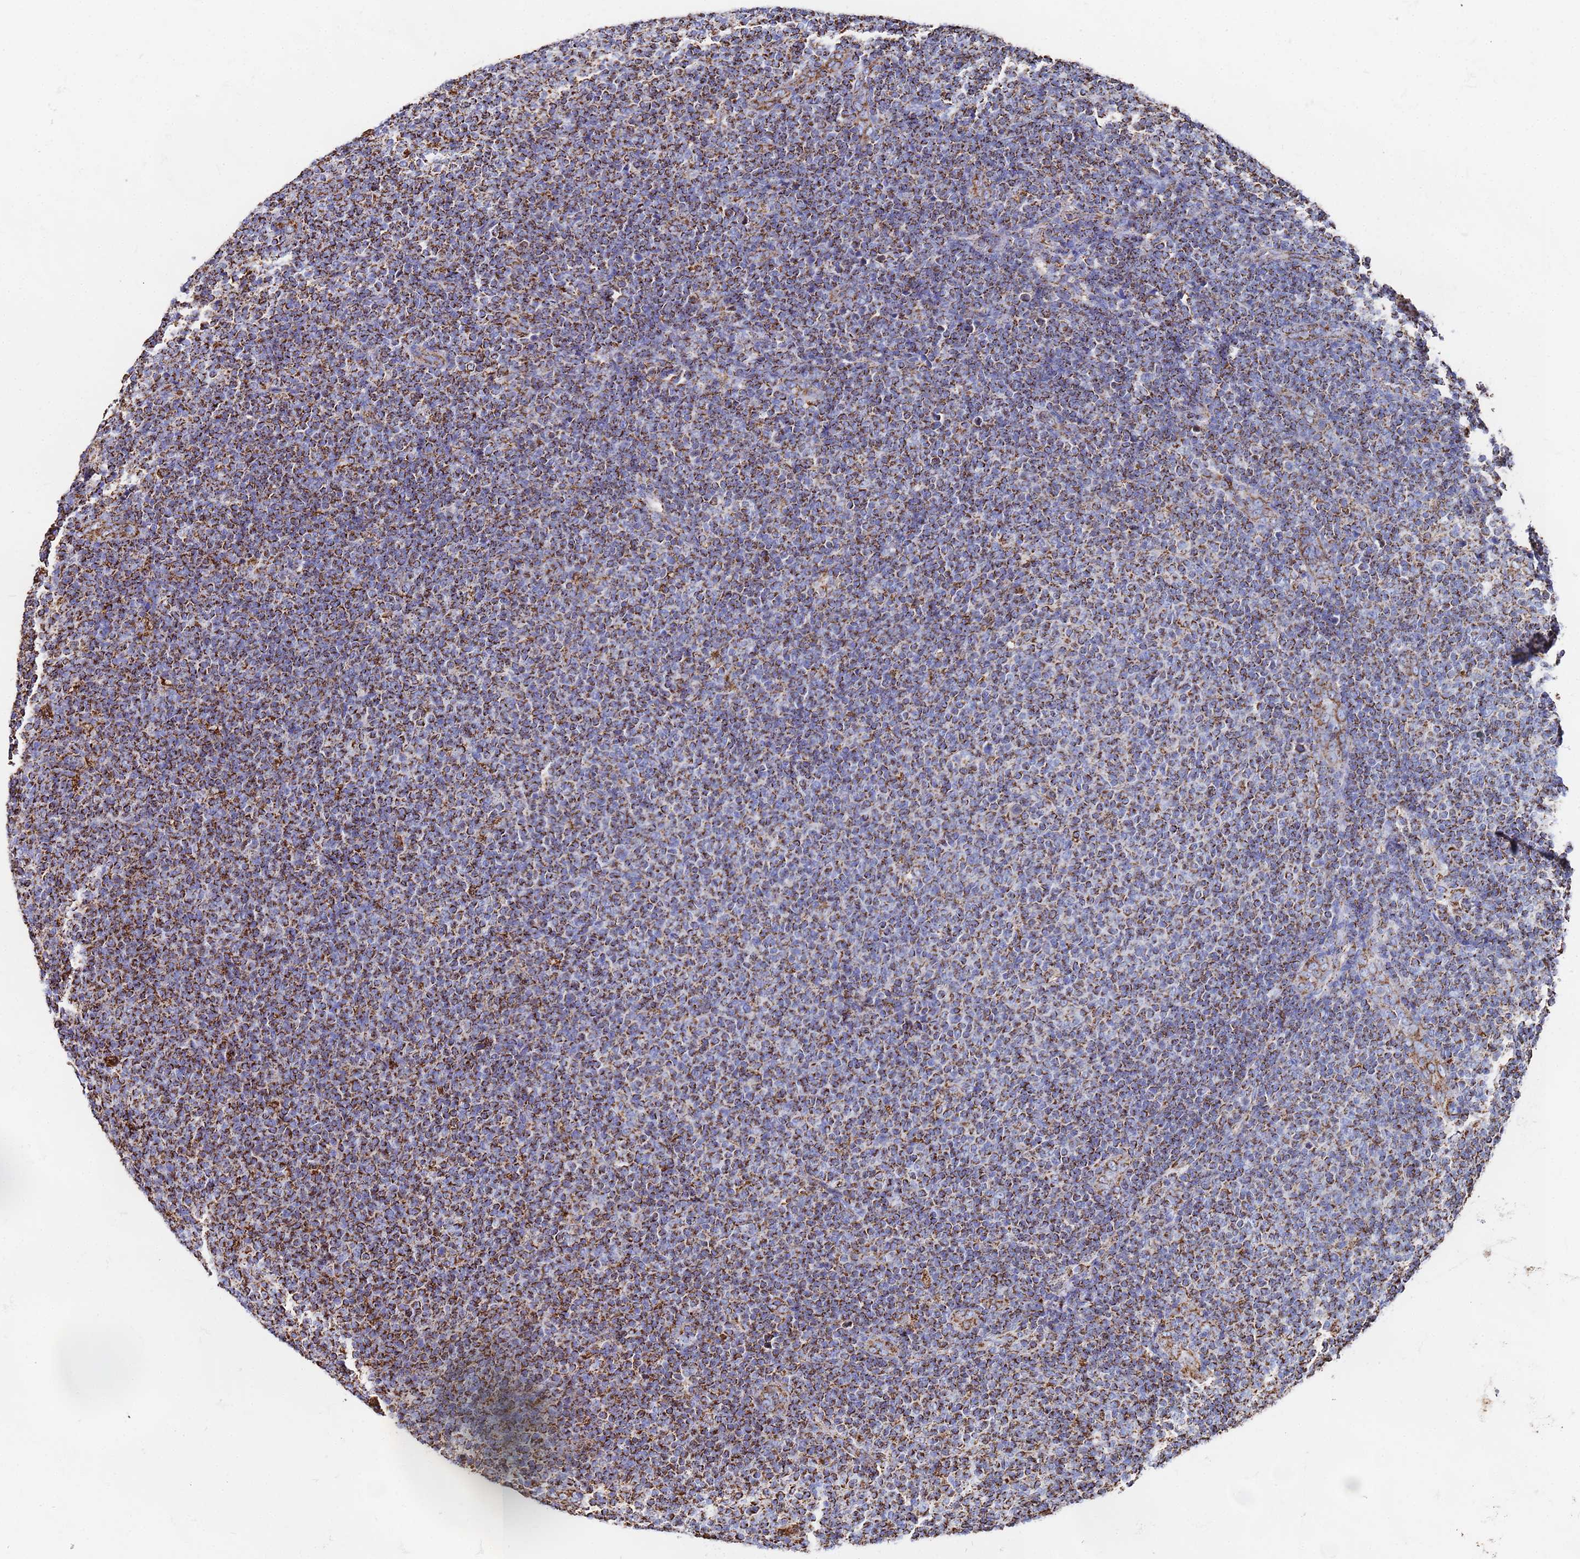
{"staining": {"intensity": "strong", "quantity": "25%-75%", "location": "cytoplasmic/membranous"}, "tissue": "lymphoma", "cell_type": "Tumor cells", "image_type": "cancer", "snomed": [{"axis": "morphology", "description": "Malignant lymphoma, non-Hodgkin's type, Low grade"}, {"axis": "topography", "description": "Lymph node"}], "caption": "Immunohistochemical staining of human lymphoma shows strong cytoplasmic/membranous protein staining in approximately 25%-75% of tumor cells.", "gene": "GLUD1", "patient": {"sex": "male", "age": 66}}